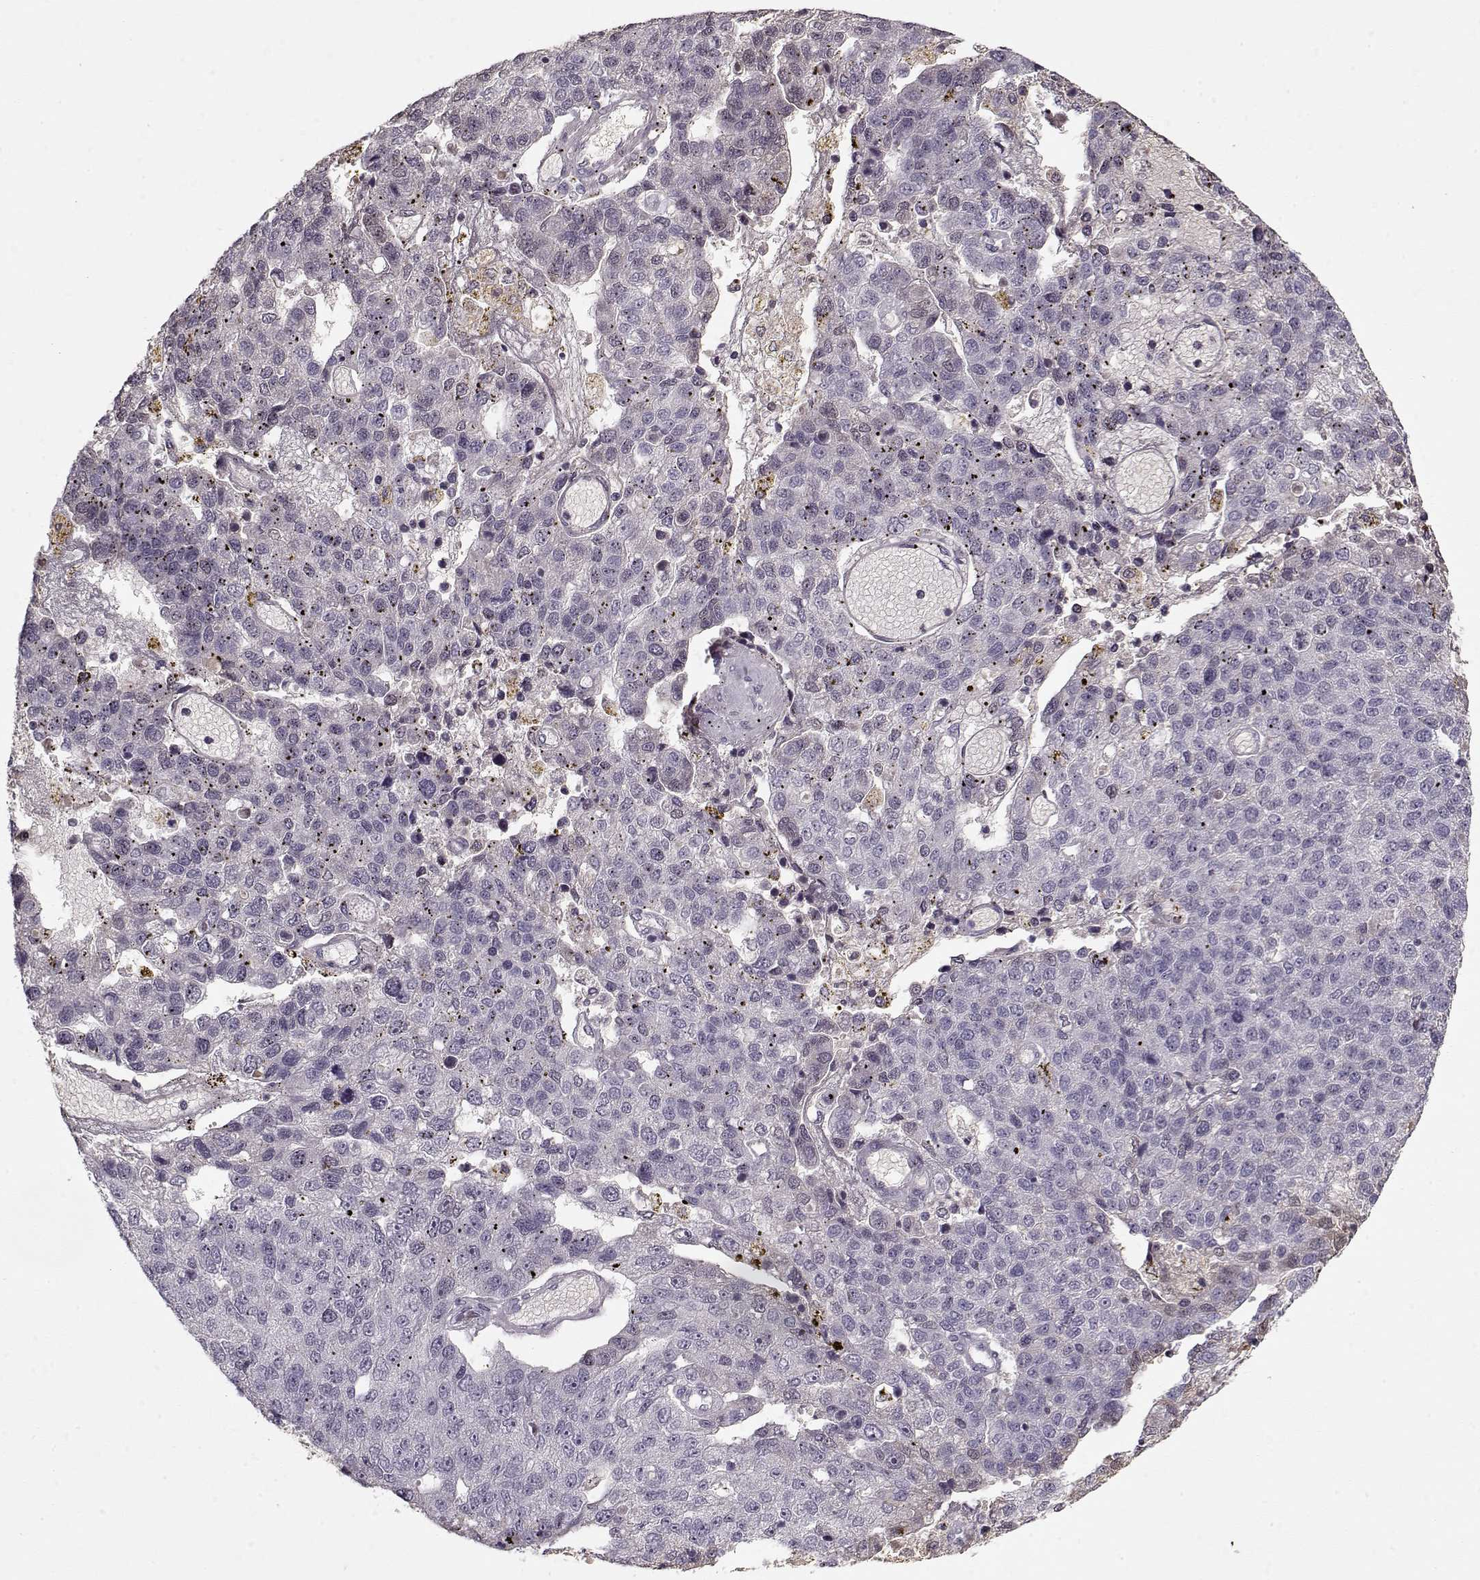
{"staining": {"intensity": "negative", "quantity": "none", "location": "none"}, "tissue": "pancreatic cancer", "cell_type": "Tumor cells", "image_type": "cancer", "snomed": [{"axis": "morphology", "description": "Adenocarcinoma, NOS"}, {"axis": "topography", "description": "Pancreas"}], "caption": "This is an IHC micrograph of adenocarcinoma (pancreatic). There is no positivity in tumor cells.", "gene": "LUM", "patient": {"sex": "female", "age": 61}}